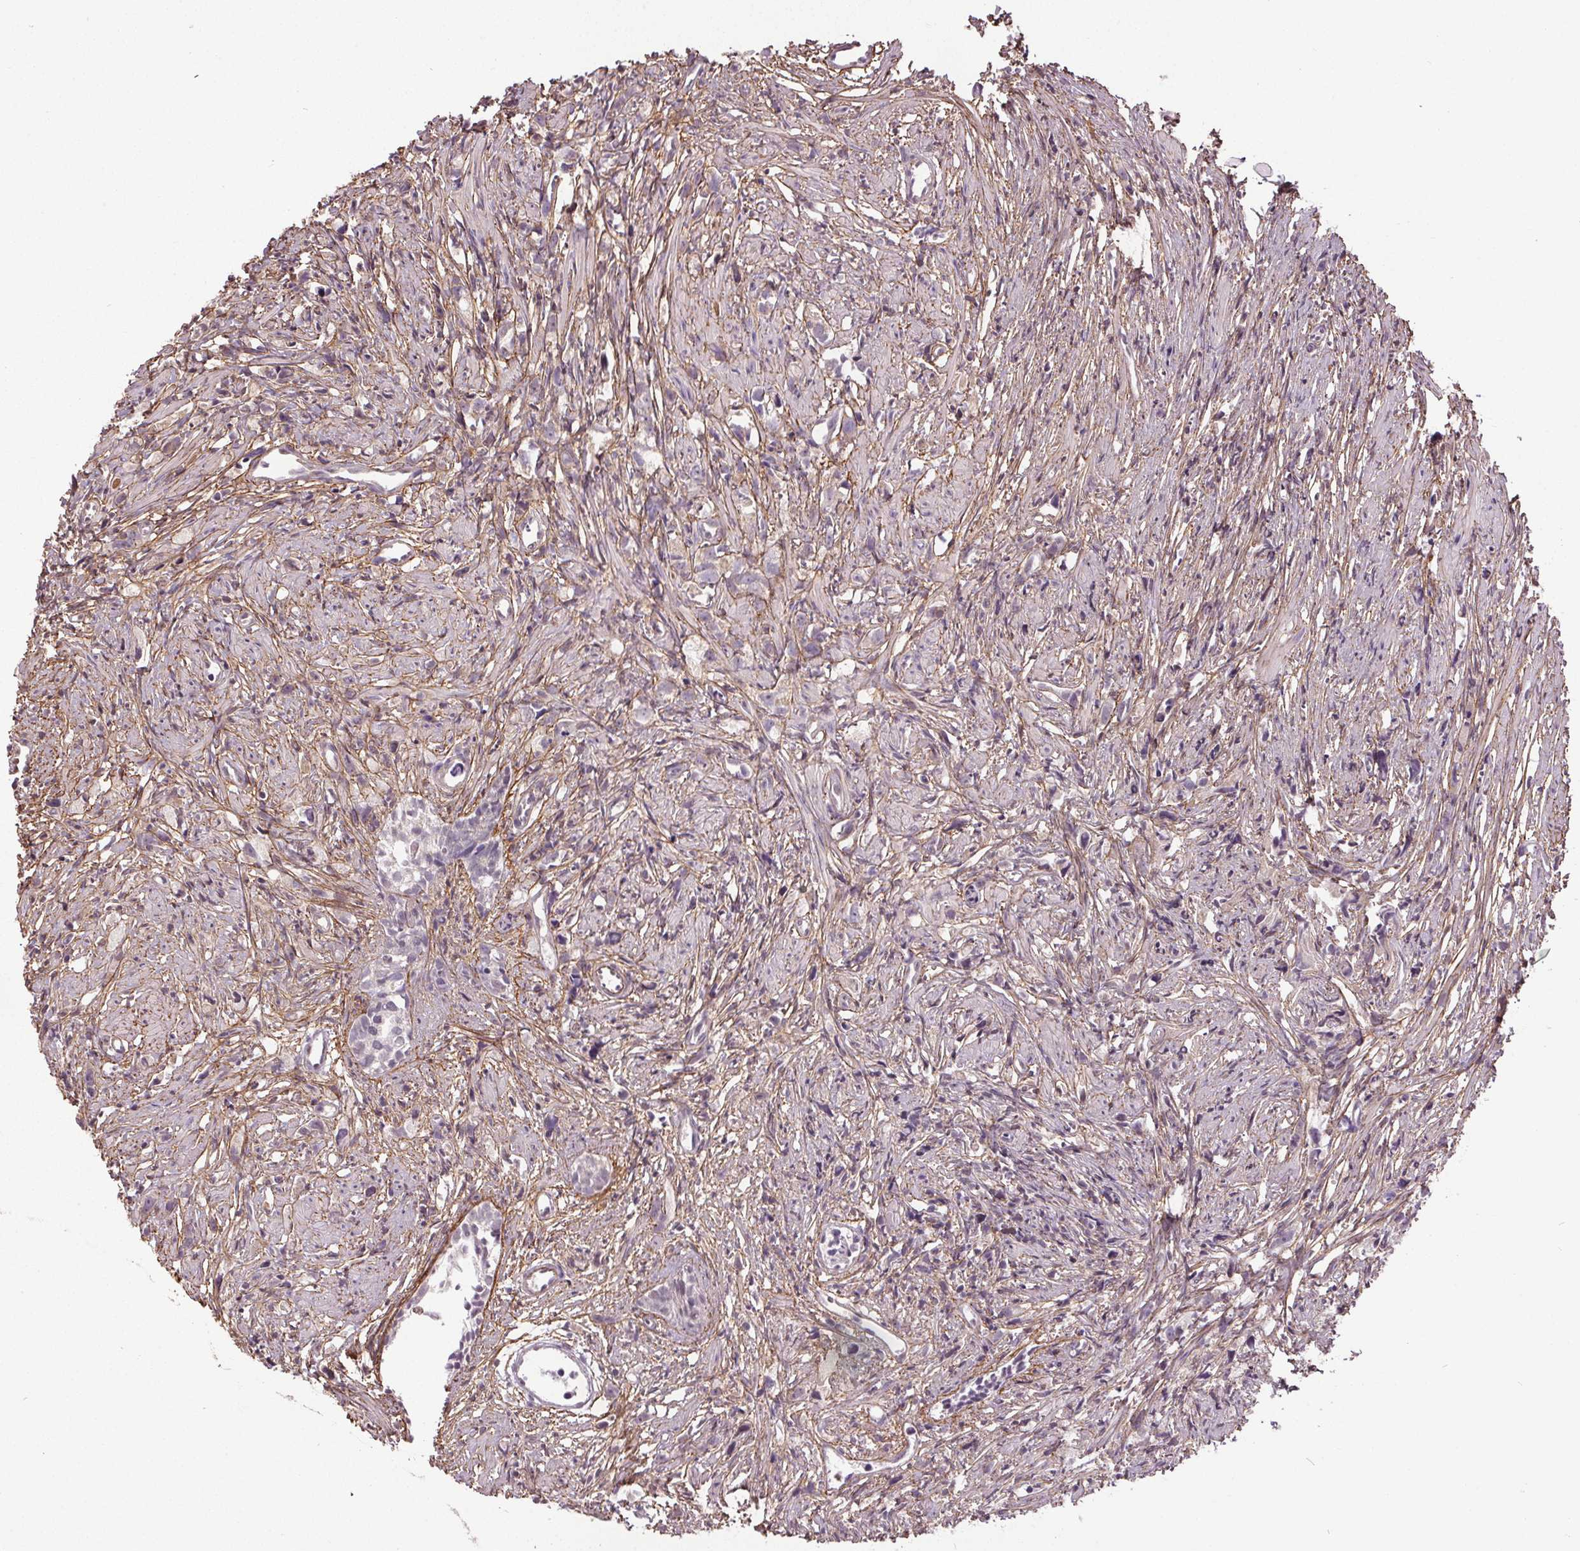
{"staining": {"intensity": "negative", "quantity": "none", "location": "none"}, "tissue": "prostate cancer", "cell_type": "Tumor cells", "image_type": "cancer", "snomed": [{"axis": "morphology", "description": "Adenocarcinoma, High grade"}, {"axis": "topography", "description": "Prostate"}], "caption": "The micrograph reveals no staining of tumor cells in high-grade adenocarcinoma (prostate).", "gene": "KIAA0232", "patient": {"sex": "male", "age": 75}}